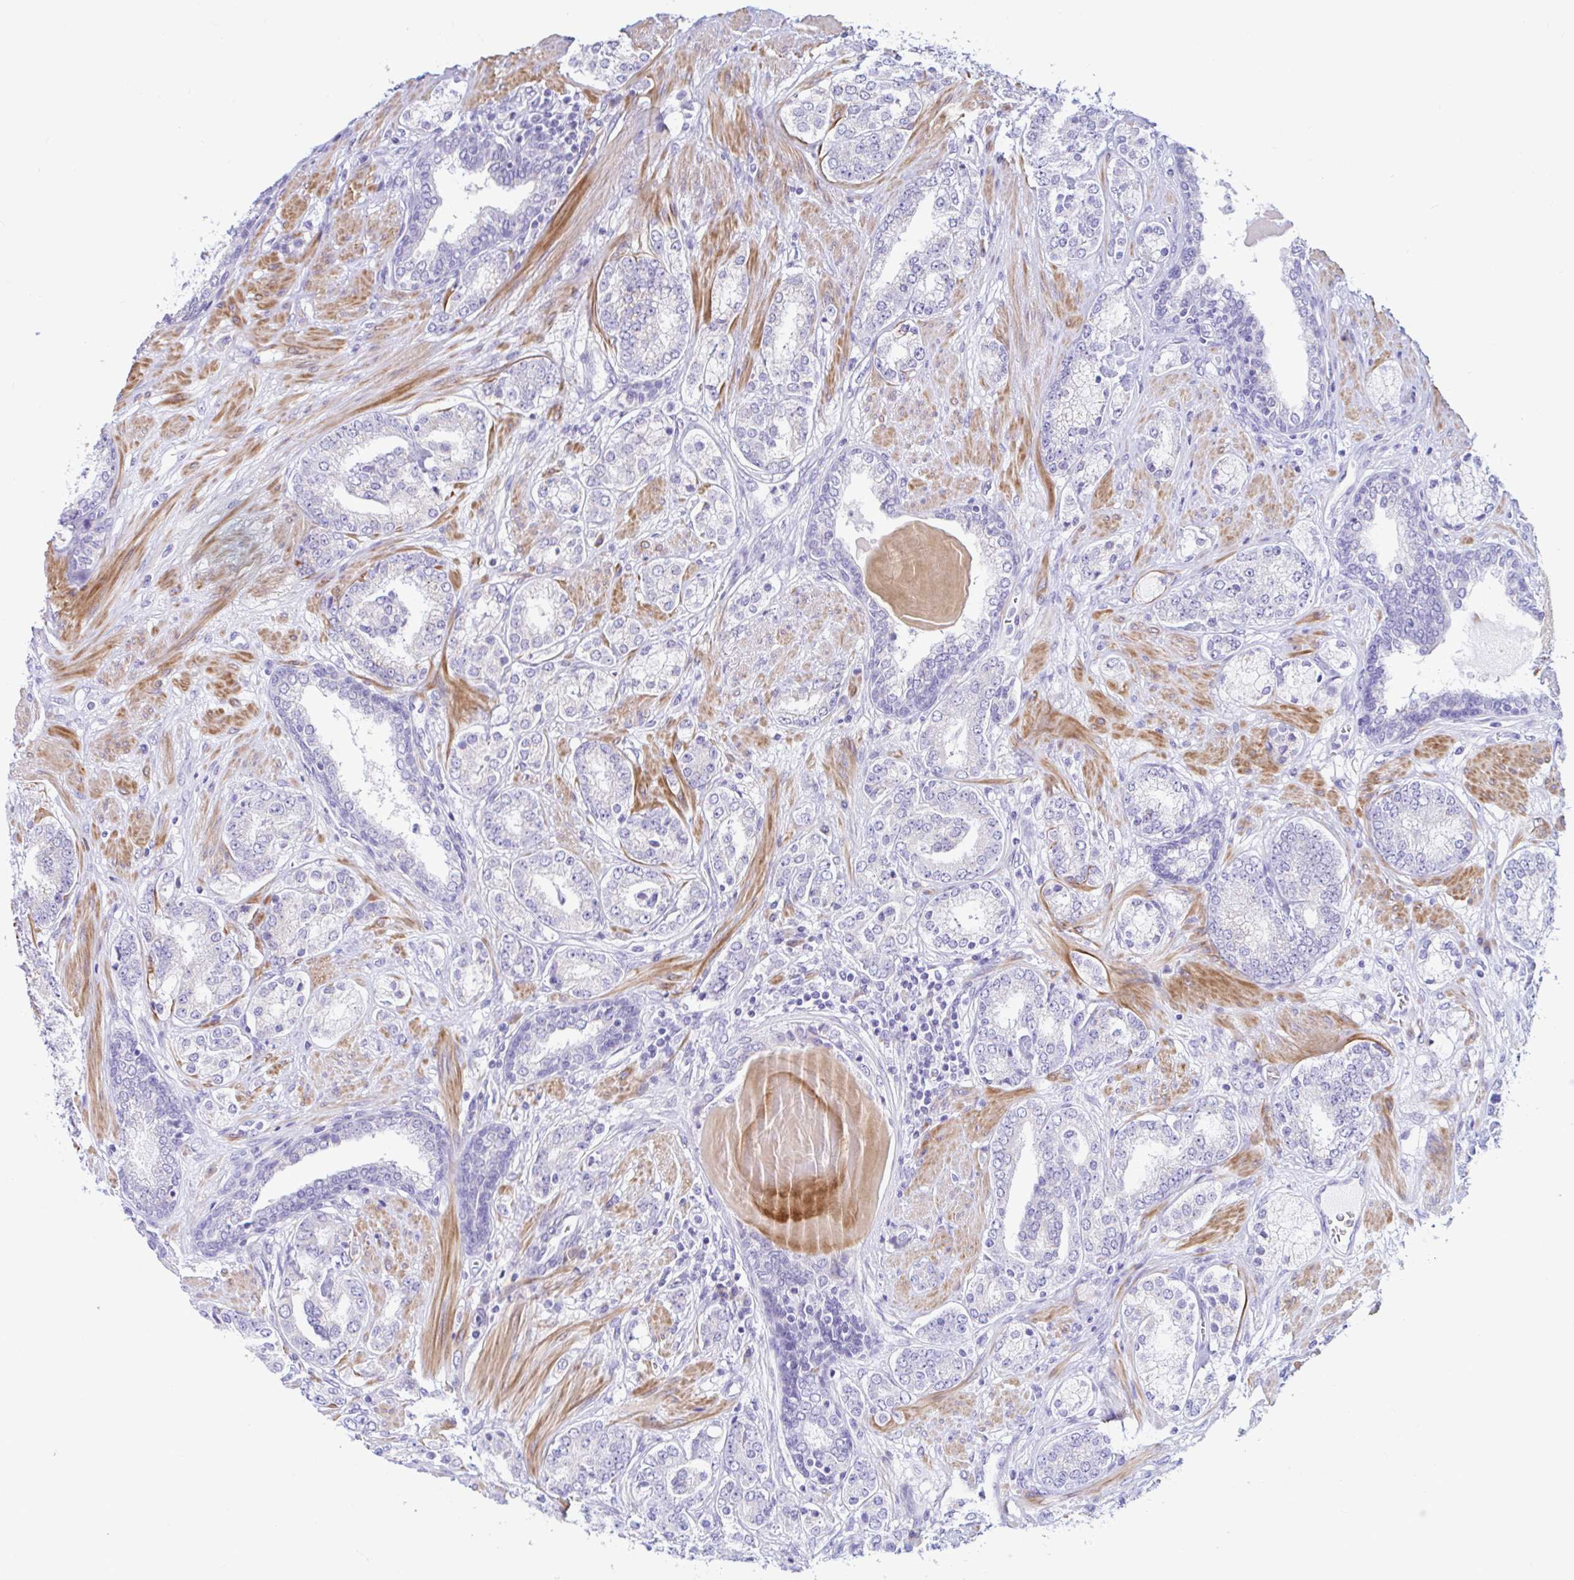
{"staining": {"intensity": "negative", "quantity": "none", "location": "none"}, "tissue": "prostate cancer", "cell_type": "Tumor cells", "image_type": "cancer", "snomed": [{"axis": "morphology", "description": "Adenocarcinoma, High grade"}, {"axis": "topography", "description": "Prostate"}], "caption": "Protein analysis of prostate cancer shows no significant positivity in tumor cells.", "gene": "NBPF3", "patient": {"sex": "male", "age": 62}}